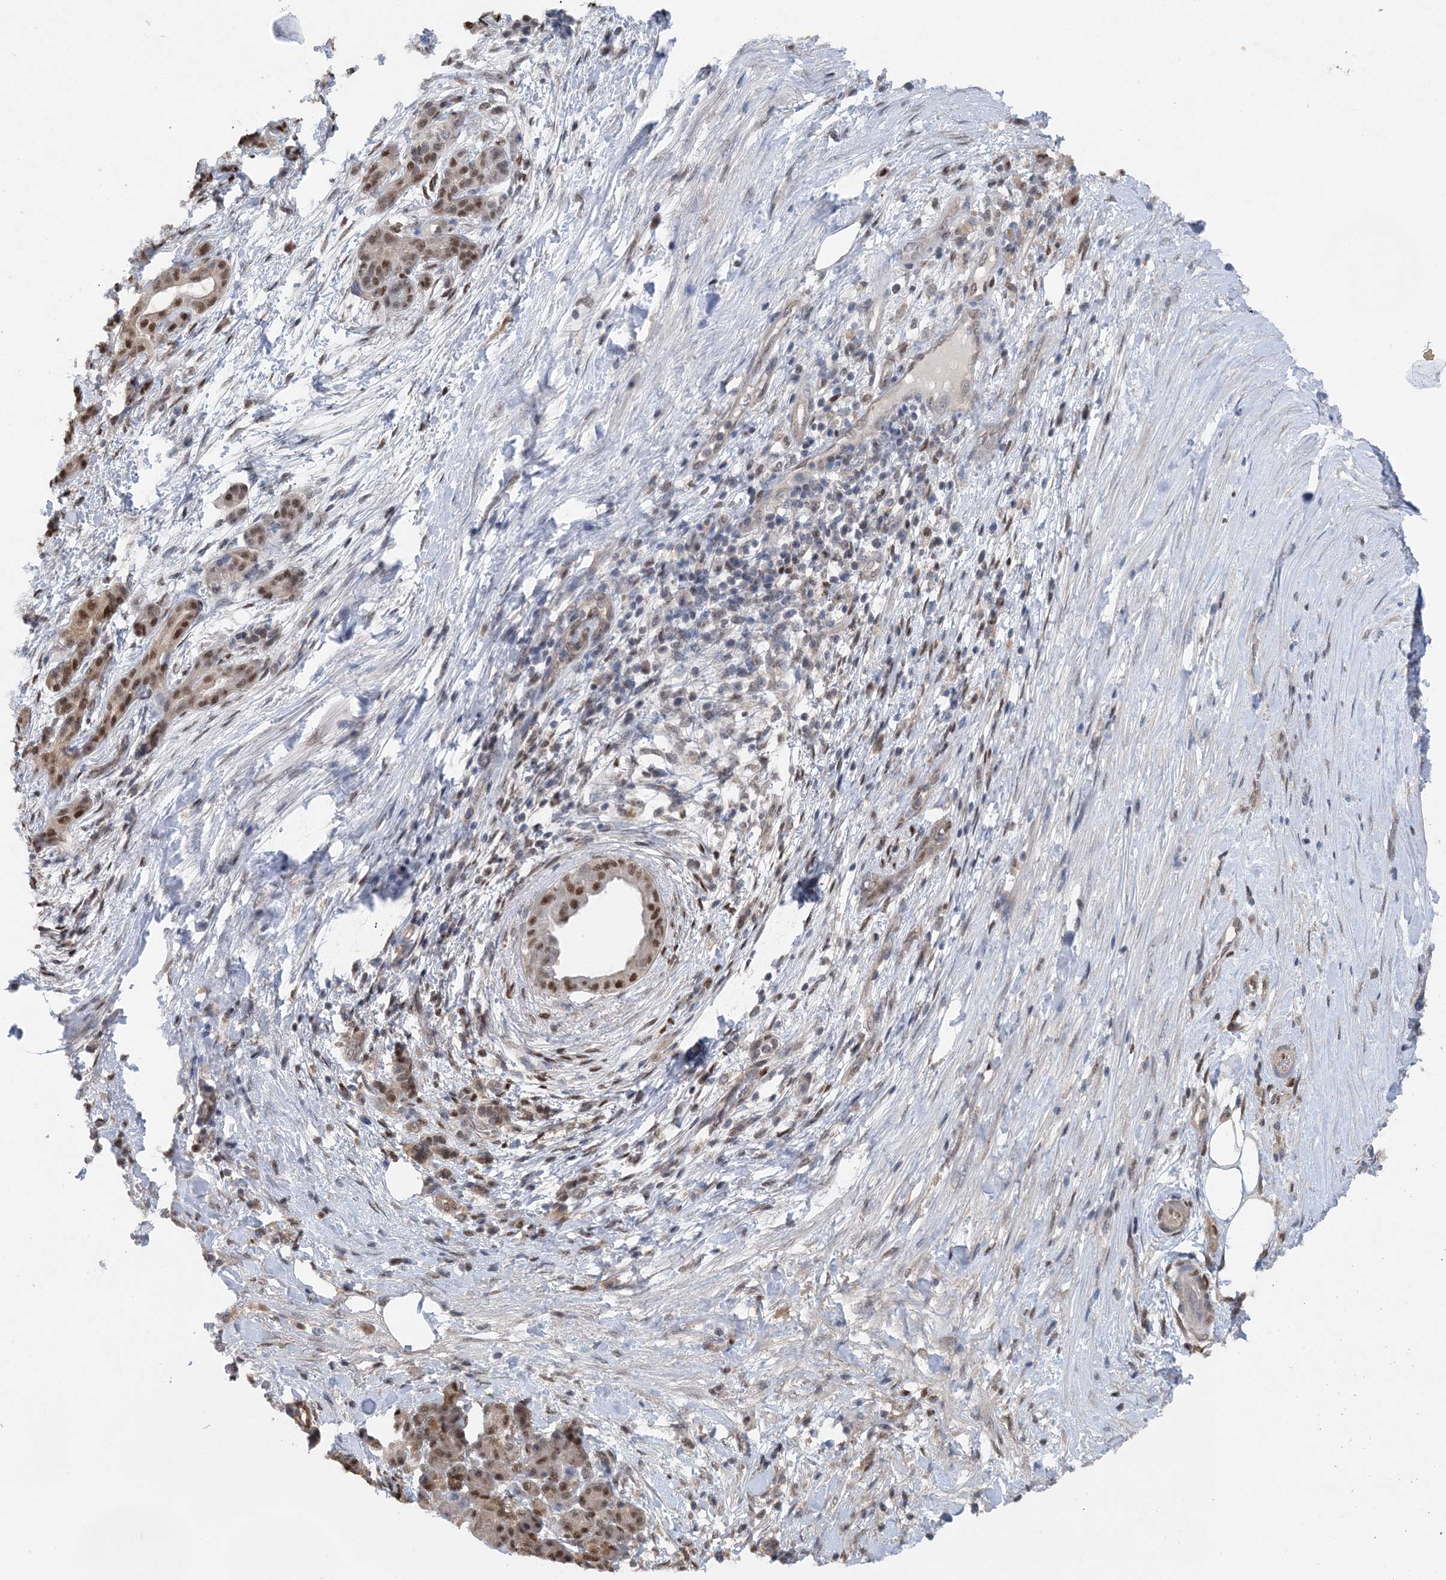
{"staining": {"intensity": "moderate", "quantity": ">75%", "location": "nuclear"}, "tissue": "pancreatic cancer", "cell_type": "Tumor cells", "image_type": "cancer", "snomed": [{"axis": "morphology", "description": "Adenocarcinoma, NOS"}, {"axis": "topography", "description": "Pancreas"}], "caption": "Tumor cells reveal medium levels of moderate nuclear expression in about >75% of cells in pancreatic cancer (adenocarcinoma).", "gene": "HIKESHI", "patient": {"sex": "female", "age": 55}}